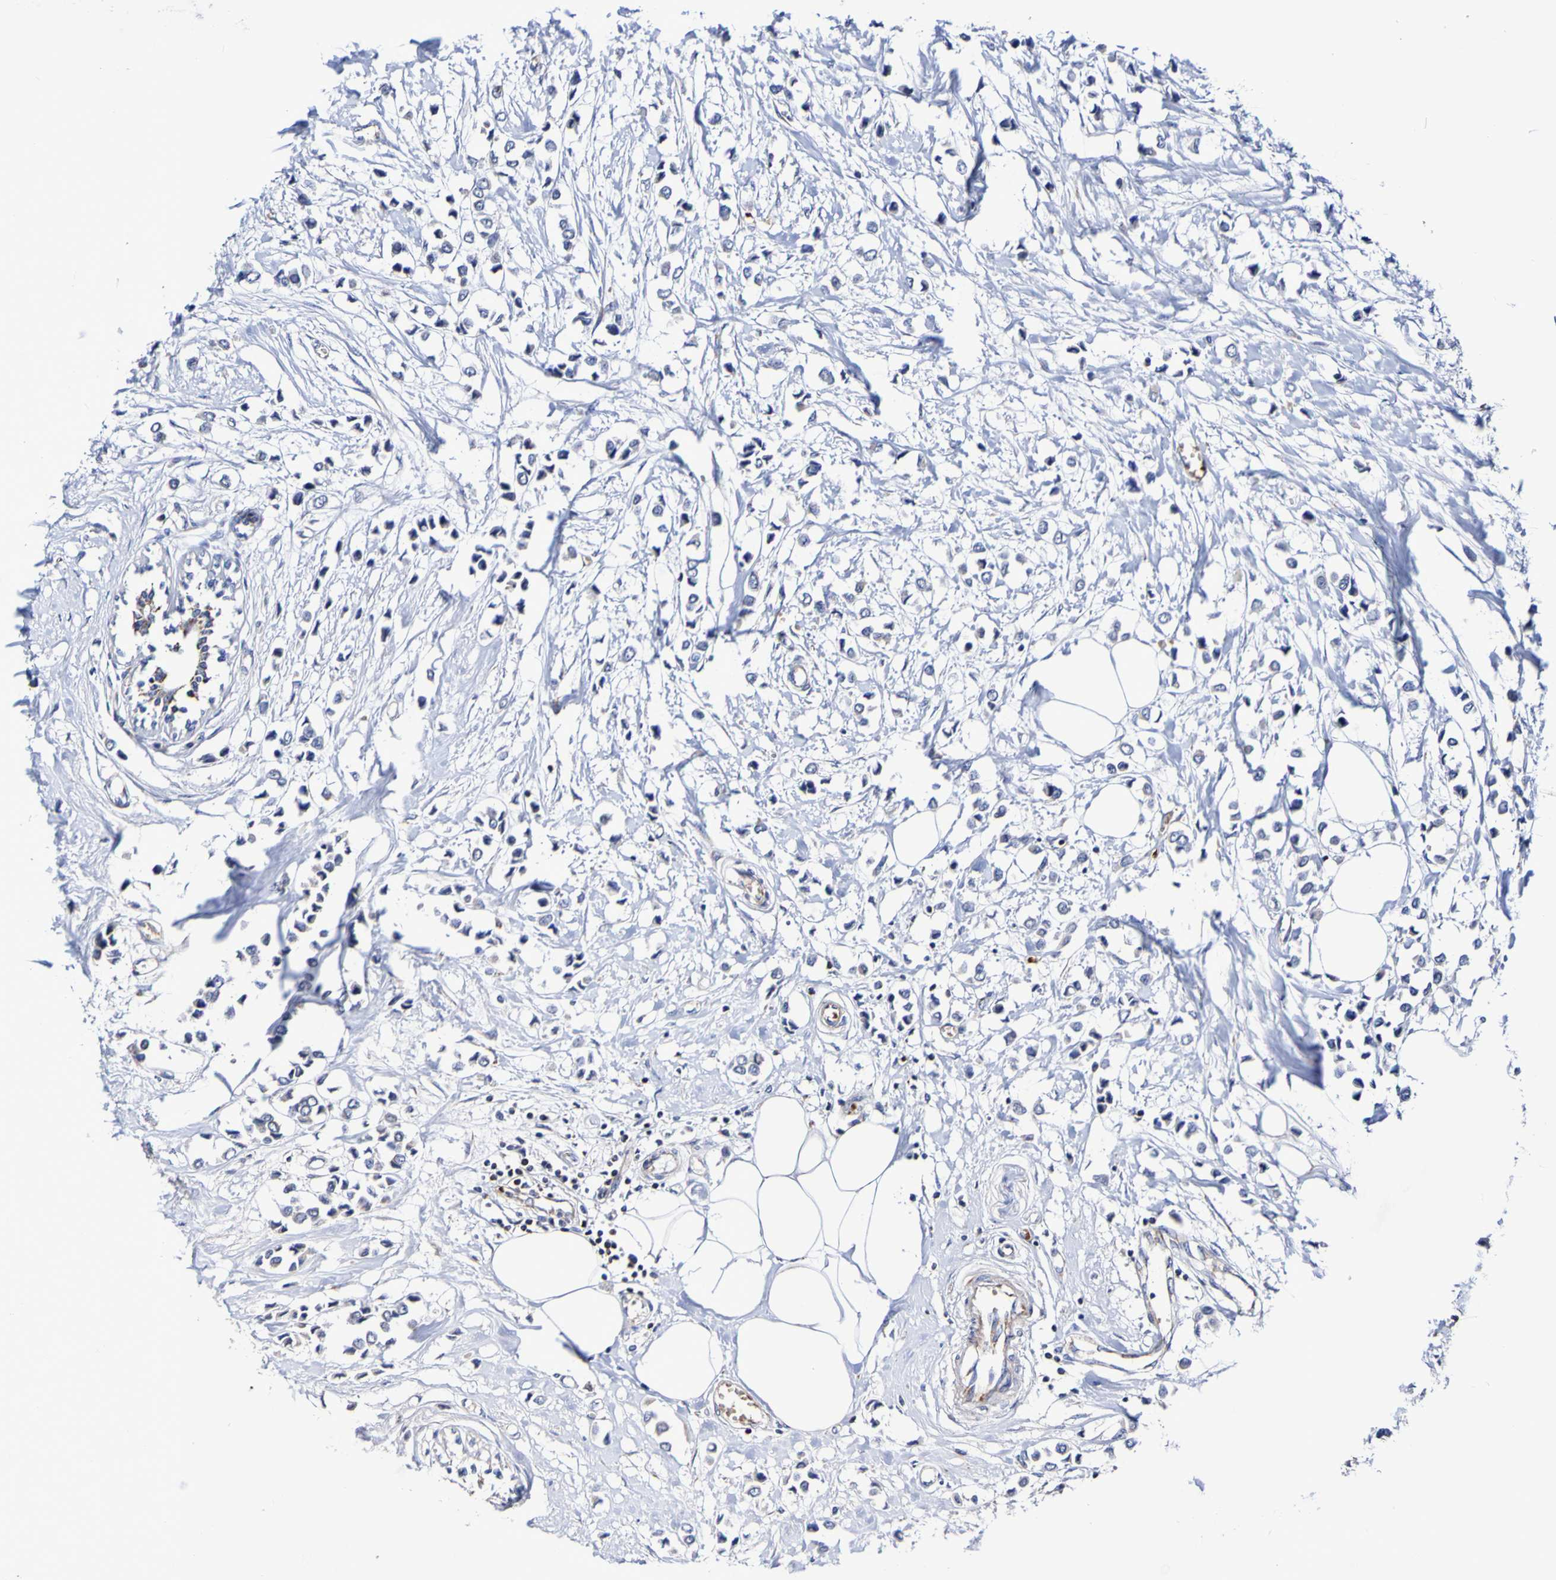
{"staining": {"intensity": "negative", "quantity": "none", "location": "none"}, "tissue": "breast cancer", "cell_type": "Tumor cells", "image_type": "cancer", "snomed": [{"axis": "morphology", "description": "Lobular carcinoma"}, {"axis": "topography", "description": "Breast"}], "caption": "IHC photomicrograph of lobular carcinoma (breast) stained for a protein (brown), which displays no staining in tumor cells.", "gene": "WNT4", "patient": {"sex": "female", "age": 51}}